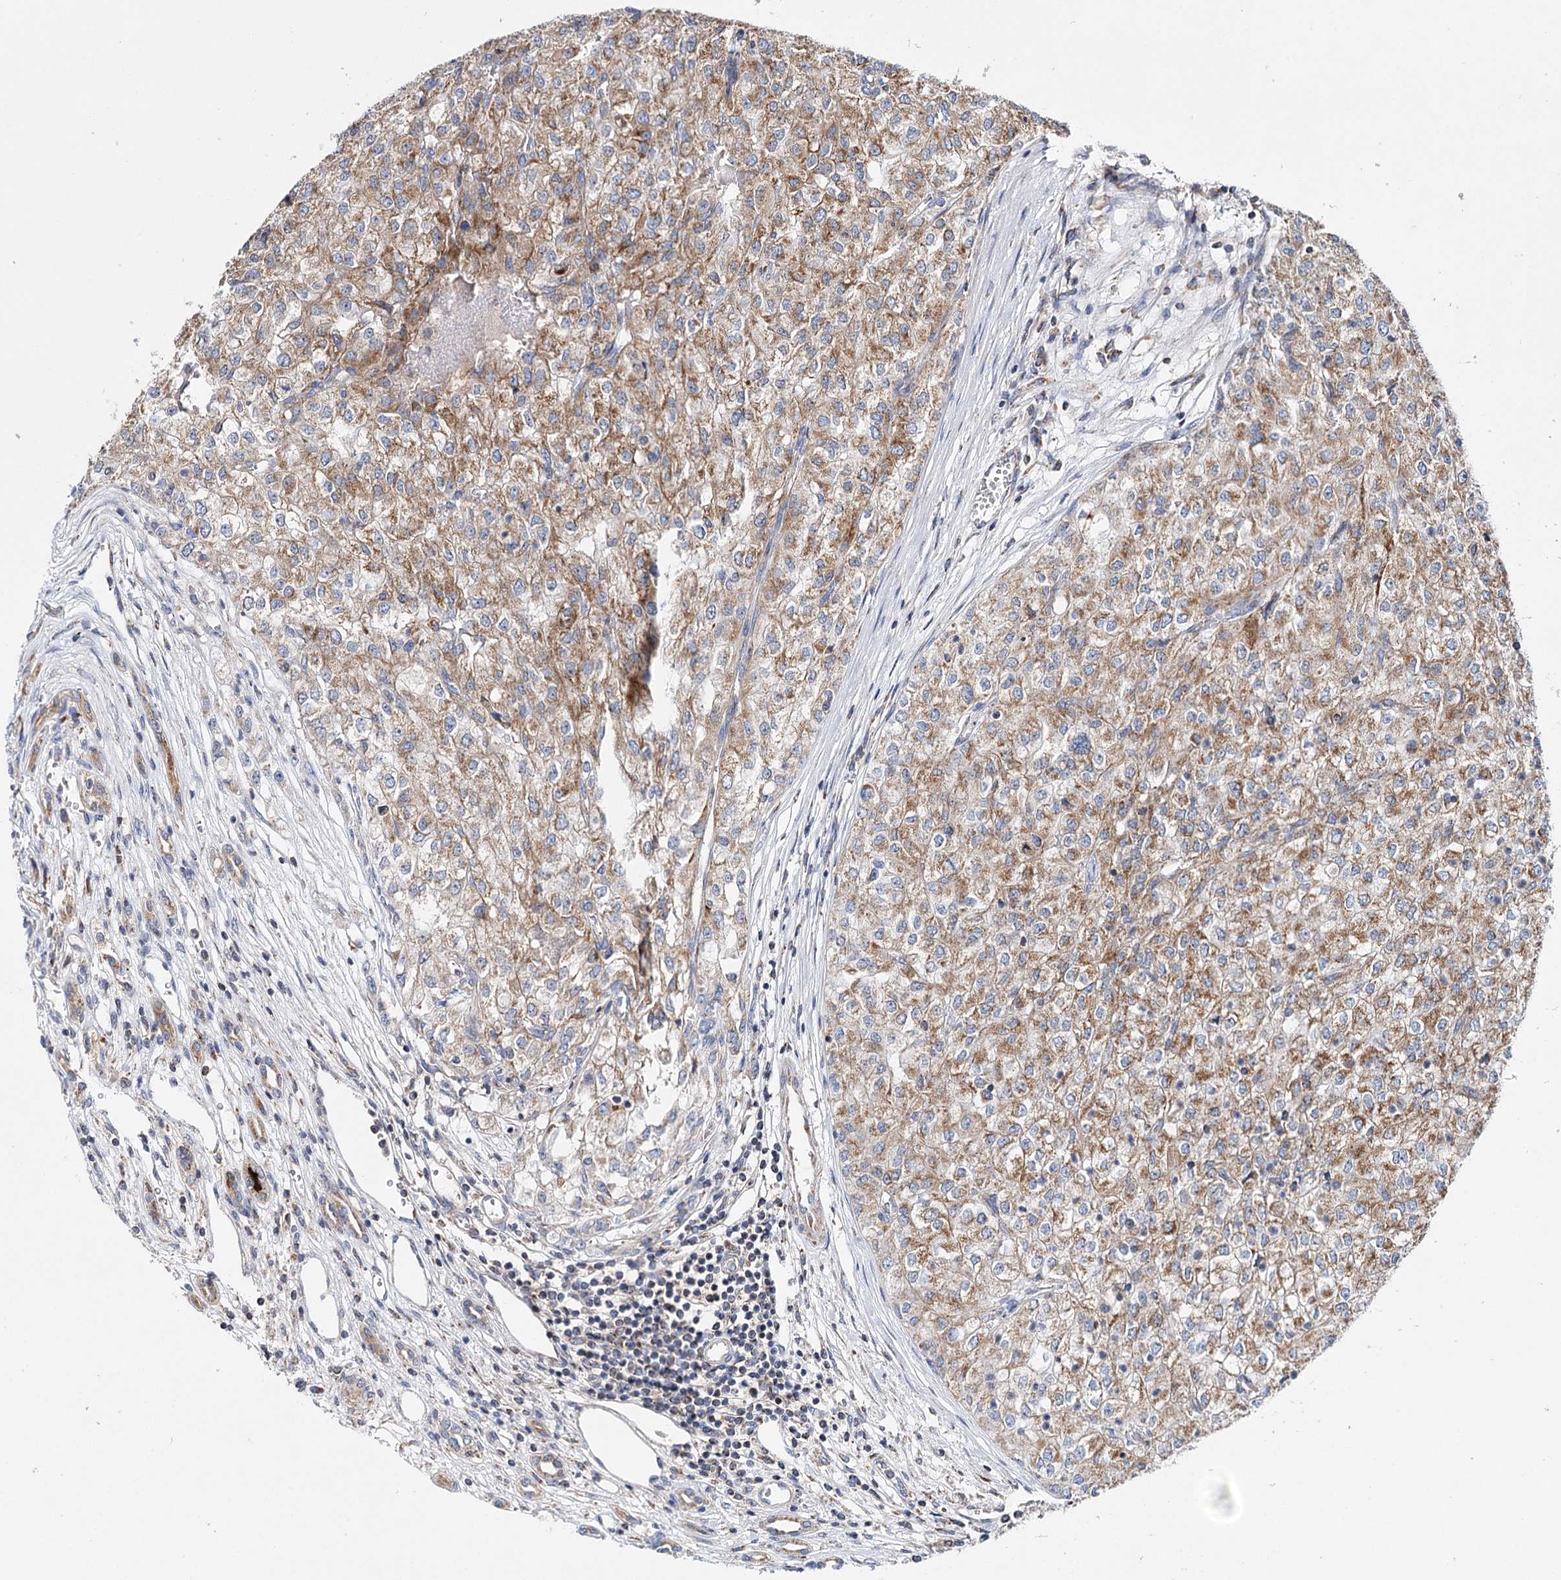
{"staining": {"intensity": "moderate", "quantity": ">75%", "location": "cytoplasmic/membranous"}, "tissue": "renal cancer", "cell_type": "Tumor cells", "image_type": "cancer", "snomed": [{"axis": "morphology", "description": "Adenocarcinoma, NOS"}, {"axis": "topography", "description": "Kidney"}], "caption": "Approximately >75% of tumor cells in renal cancer show moderate cytoplasmic/membranous protein positivity as visualized by brown immunohistochemical staining.", "gene": "CFAP46", "patient": {"sex": "female", "age": 54}}